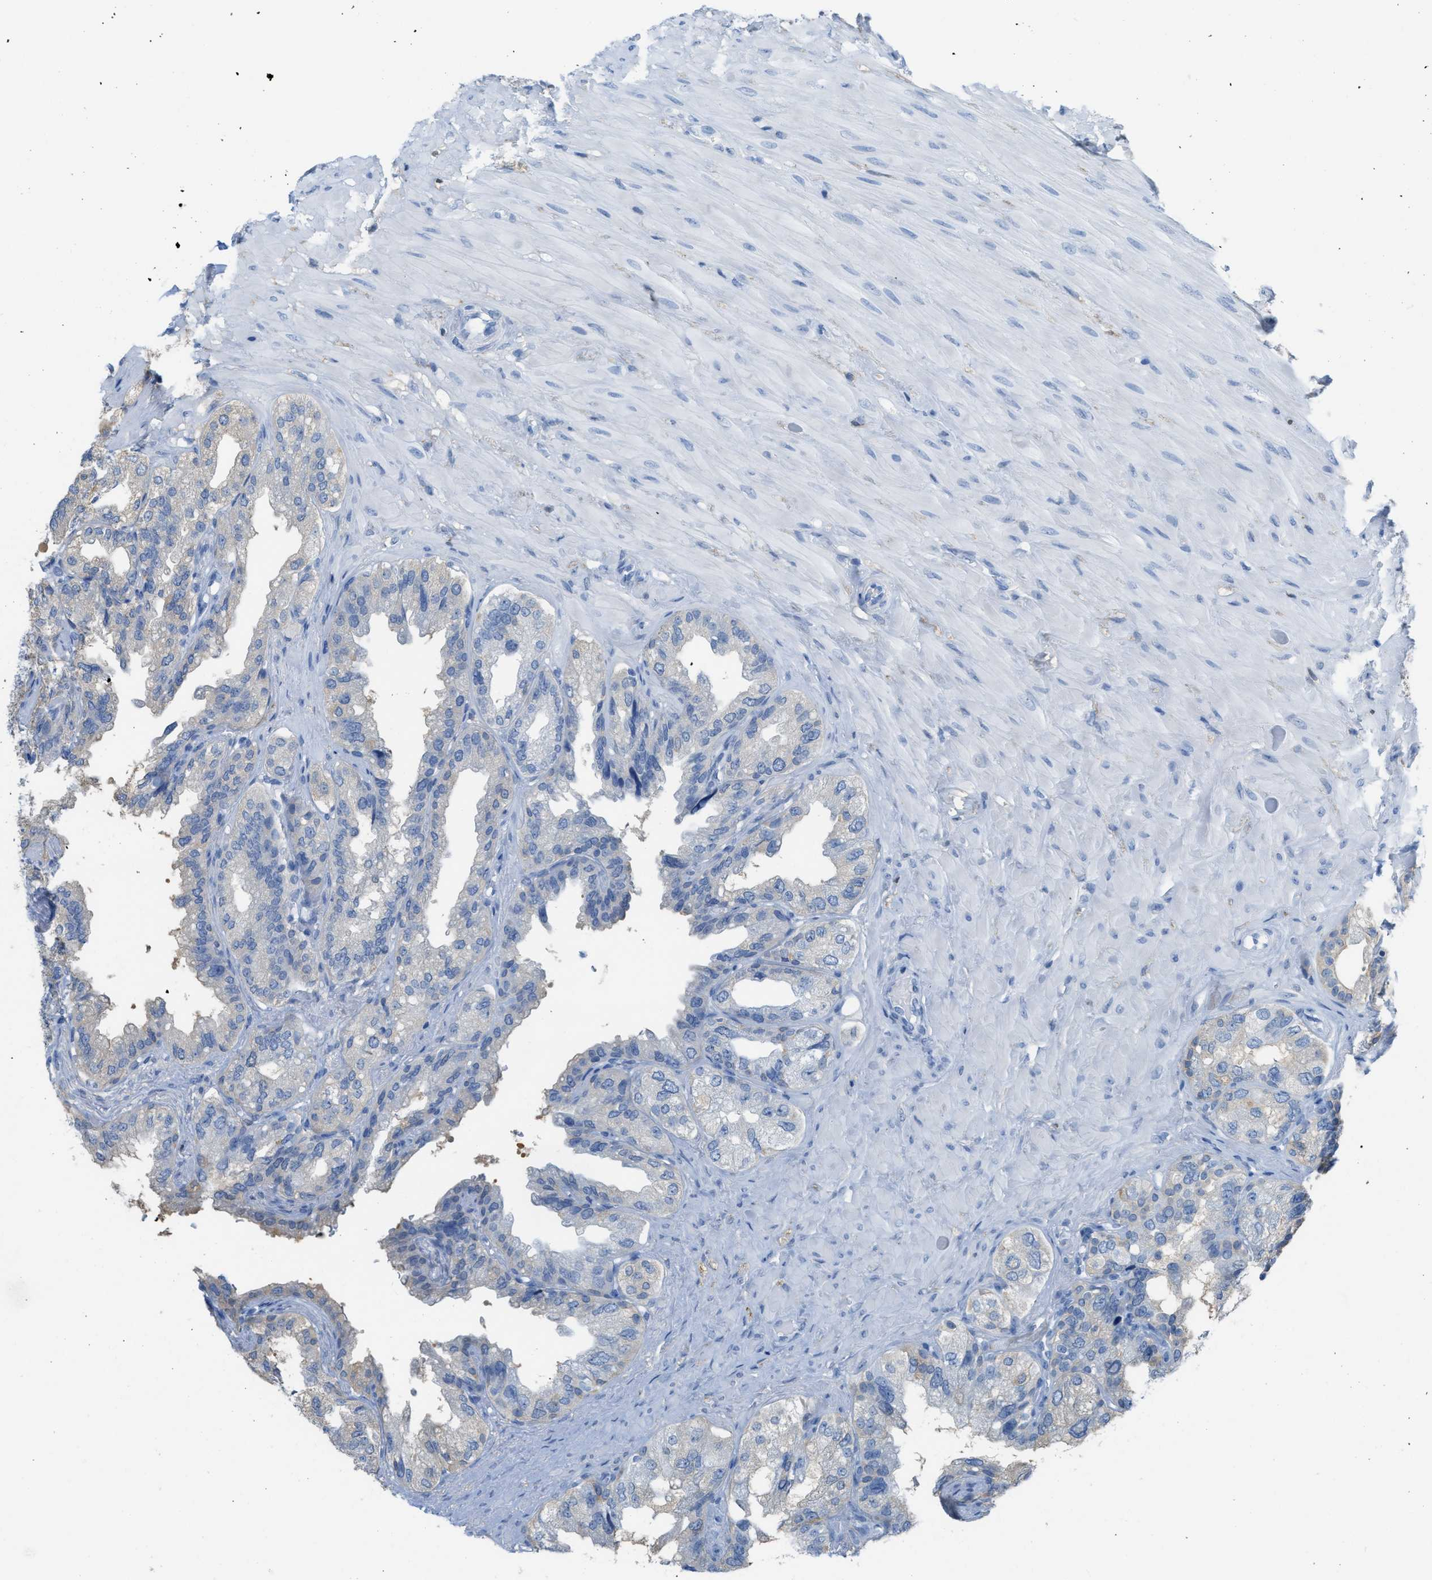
{"staining": {"intensity": "weak", "quantity": "<25%", "location": "cytoplasmic/membranous"}, "tissue": "seminal vesicle", "cell_type": "Glandular cells", "image_type": "normal", "snomed": [{"axis": "morphology", "description": "Normal tissue, NOS"}, {"axis": "topography", "description": "Seminal veicle"}], "caption": "Micrograph shows no significant protein positivity in glandular cells of normal seminal vesicle.", "gene": "ASGR1", "patient": {"sex": "male", "age": 68}}